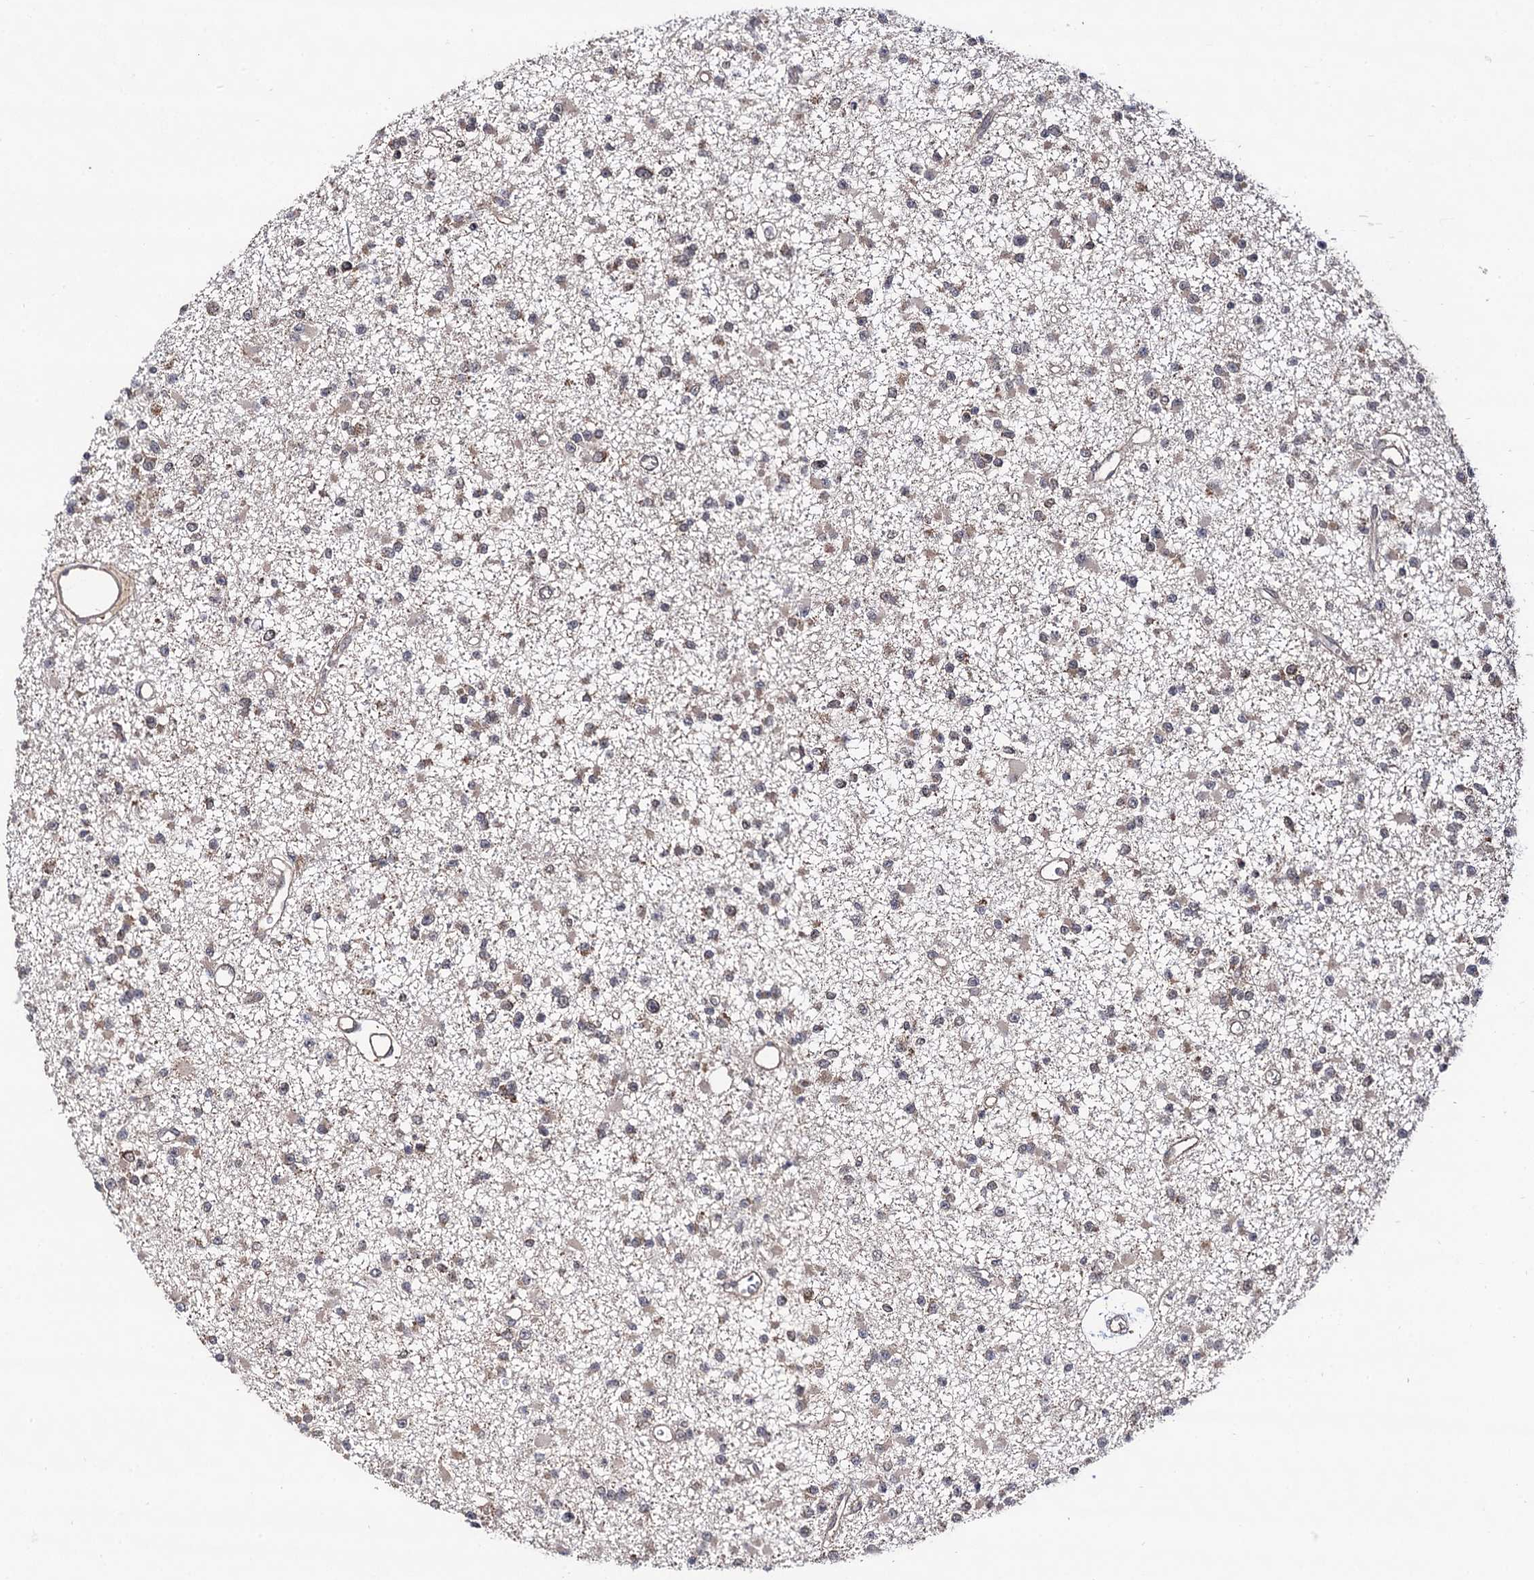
{"staining": {"intensity": "weak", "quantity": "<25%", "location": "cytoplasmic/membranous"}, "tissue": "glioma", "cell_type": "Tumor cells", "image_type": "cancer", "snomed": [{"axis": "morphology", "description": "Glioma, malignant, Low grade"}, {"axis": "topography", "description": "Brain"}], "caption": "This photomicrograph is of glioma stained with immunohistochemistry to label a protein in brown with the nuclei are counter-stained blue. There is no positivity in tumor cells.", "gene": "MICAL2", "patient": {"sex": "female", "age": 22}}